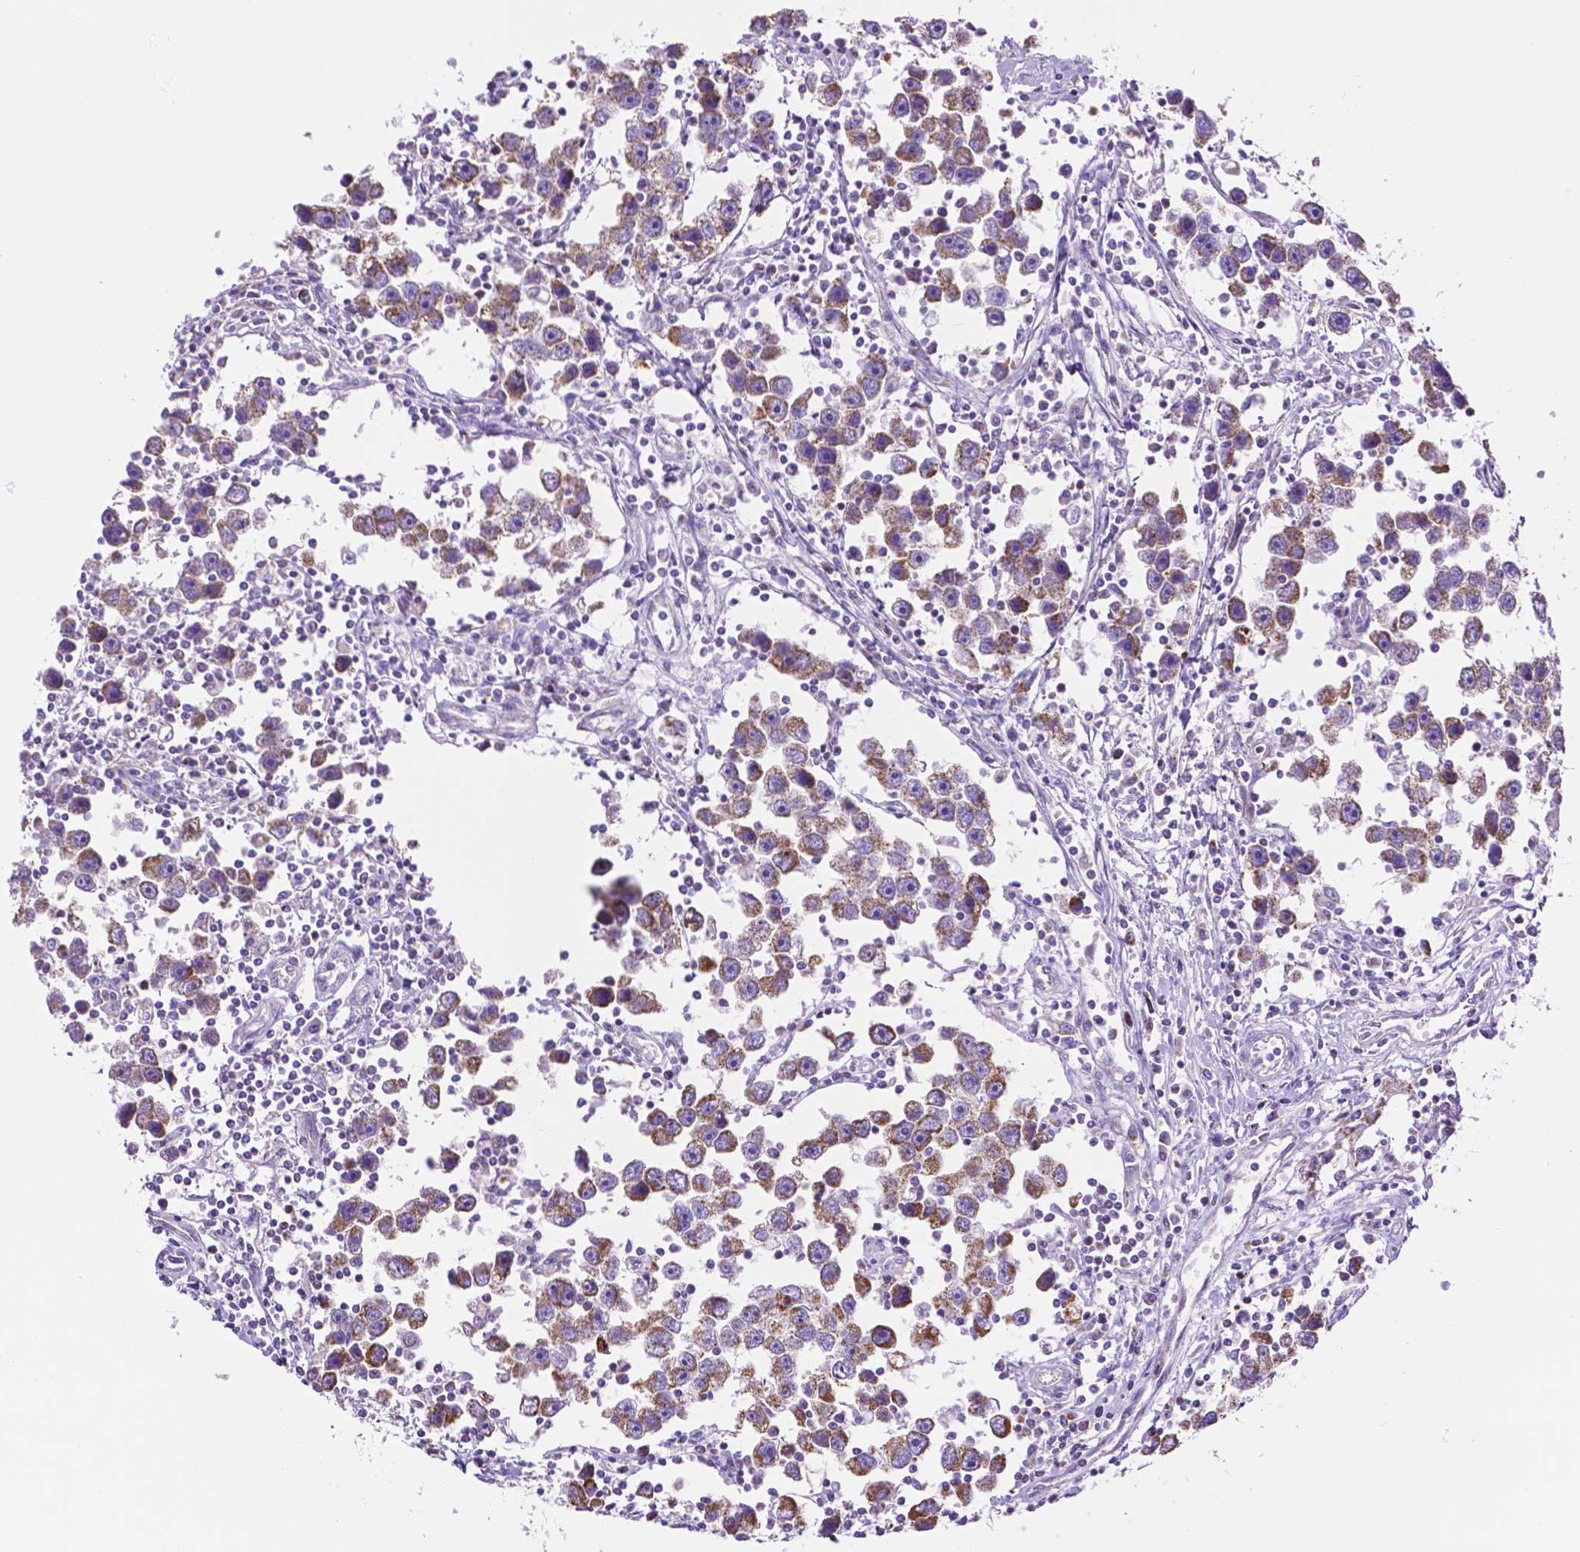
{"staining": {"intensity": "moderate", "quantity": ">75%", "location": "cytoplasmic/membranous"}, "tissue": "testis cancer", "cell_type": "Tumor cells", "image_type": "cancer", "snomed": [{"axis": "morphology", "description": "Seminoma, NOS"}, {"axis": "topography", "description": "Testis"}], "caption": "Seminoma (testis) tissue reveals moderate cytoplasmic/membranous expression in approximately >75% of tumor cells, visualized by immunohistochemistry.", "gene": "GDPD5", "patient": {"sex": "male", "age": 30}}